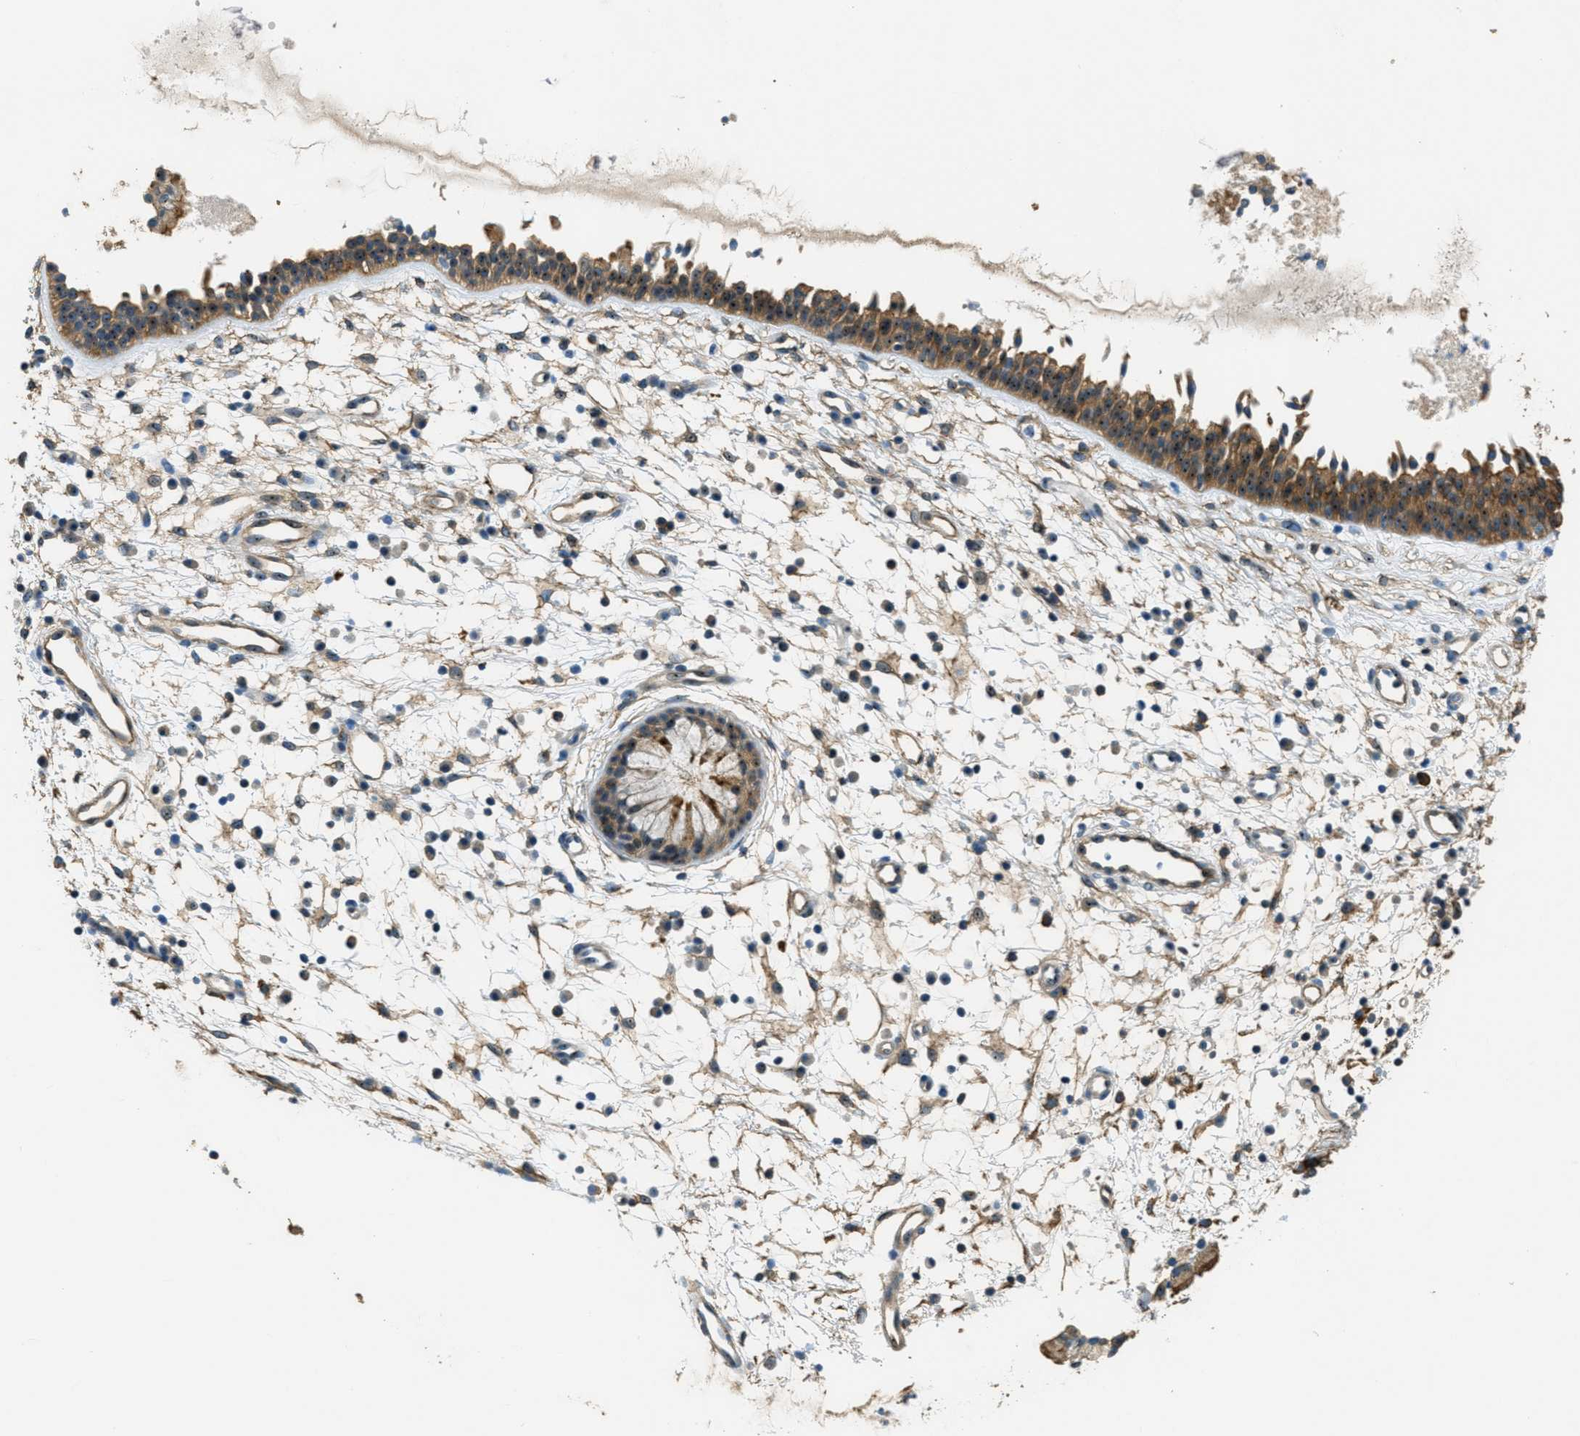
{"staining": {"intensity": "moderate", "quantity": ">75%", "location": "cytoplasmic/membranous,nuclear"}, "tissue": "nasopharynx", "cell_type": "Respiratory epithelial cells", "image_type": "normal", "snomed": [{"axis": "morphology", "description": "Normal tissue, NOS"}, {"axis": "topography", "description": "Nasopharynx"}], "caption": "Brown immunohistochemical staining in unremarkable human nasopharynx shows moderate cytoplasmic/membranous,nuclear expression in approximately >75% of respiratory epithelial cells. (Brightfield microscopy of DAB IHC at high magnification).", "gene": "OSMR", "patient": {"sex": "male", "age": 21}}